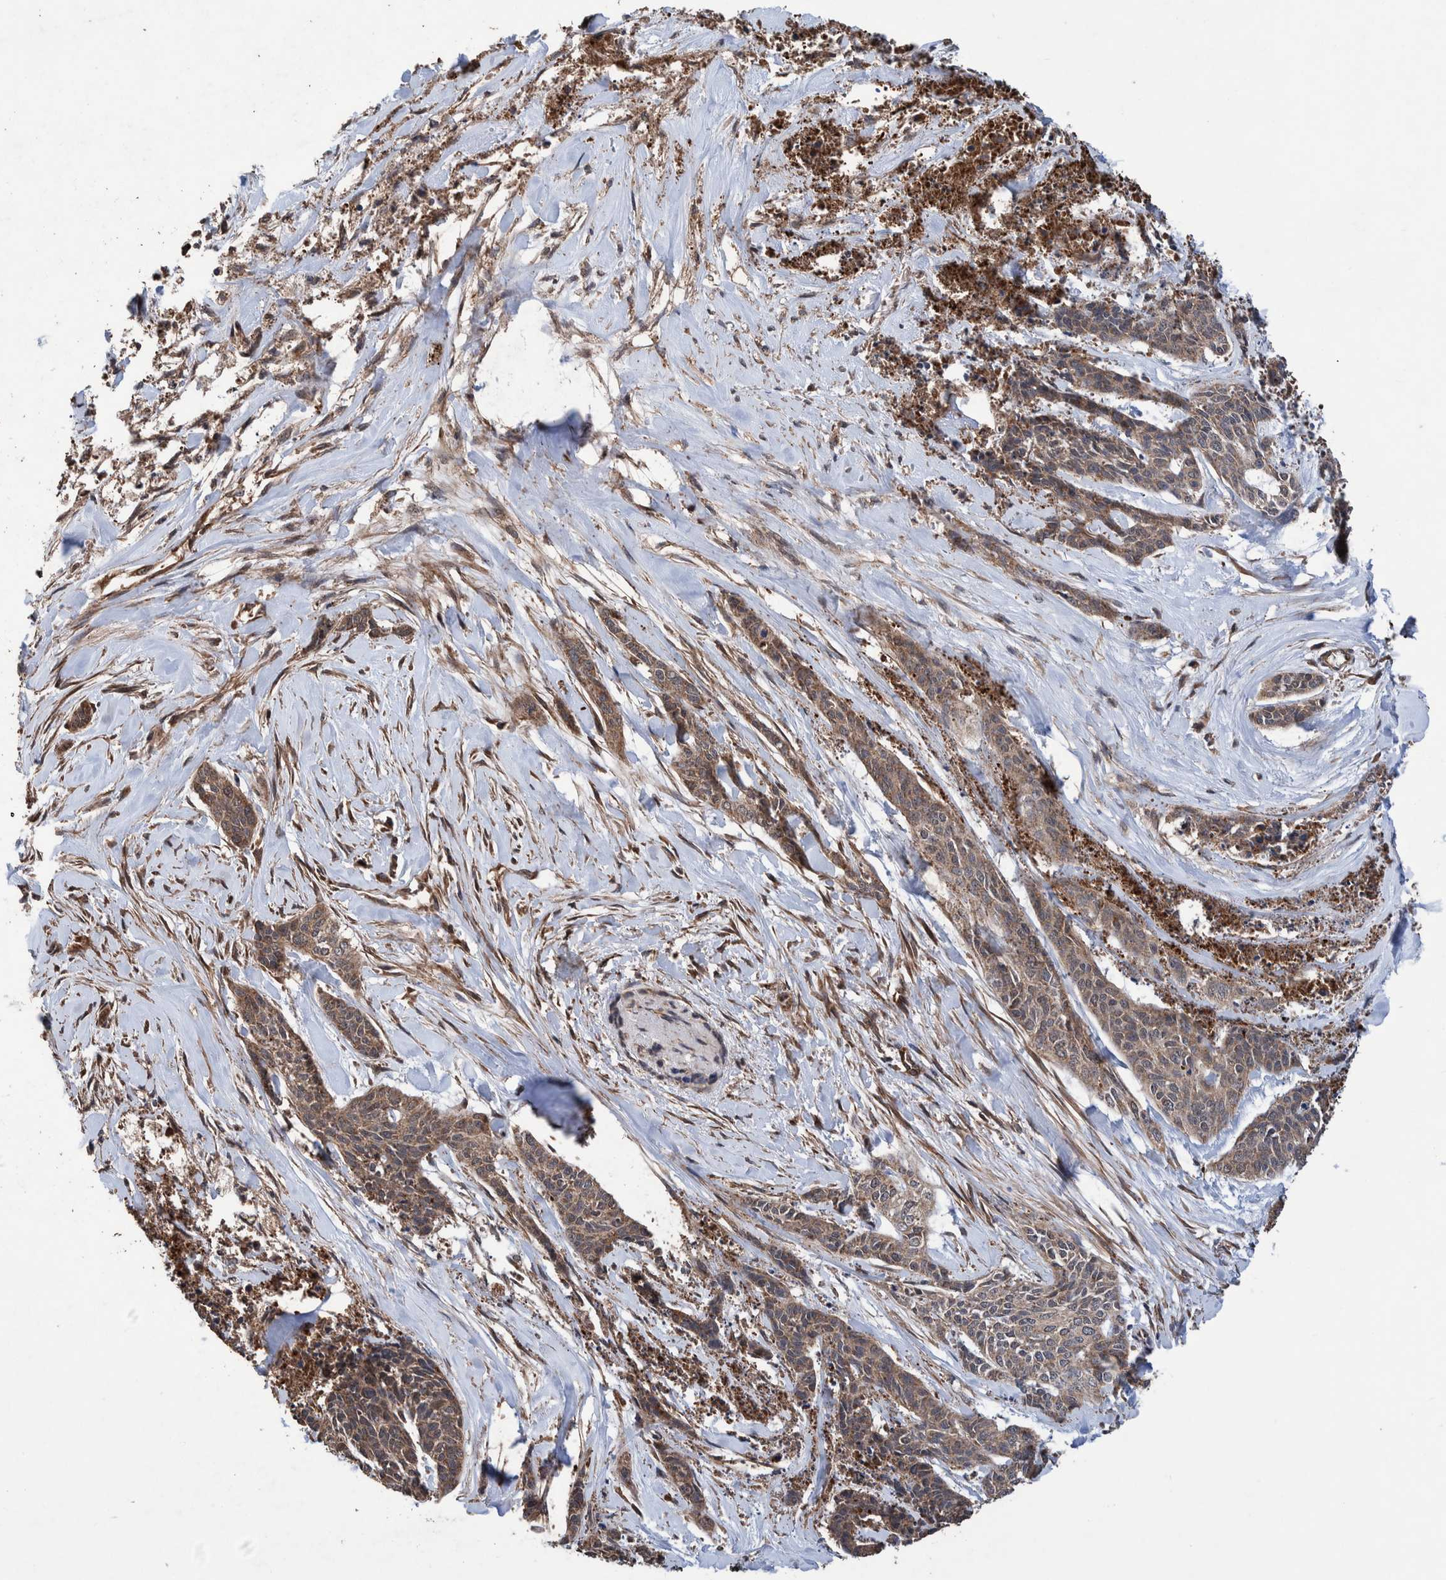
{"staining": {"intensity": "moderate", "quantity": ">75%", "location": "cytoplasmic/membranous"}, "tissue": "skin cancer", "cell_type": "Tumor cells", "image_type": "cancer", "snomed": [{"axis": "morphology", "description": "Basal cell carcinoma"}, {"axis": "topography", "description": "Skin"}], "caption": "Immunohistochemistry of skin basal cell carcinoma exhibits medium levels of moderate cytoplasmic/membranous staining in about >75% of tumor cells.", "gene": "TRIM16", "patient": {"sex": "female", "age": 64}}